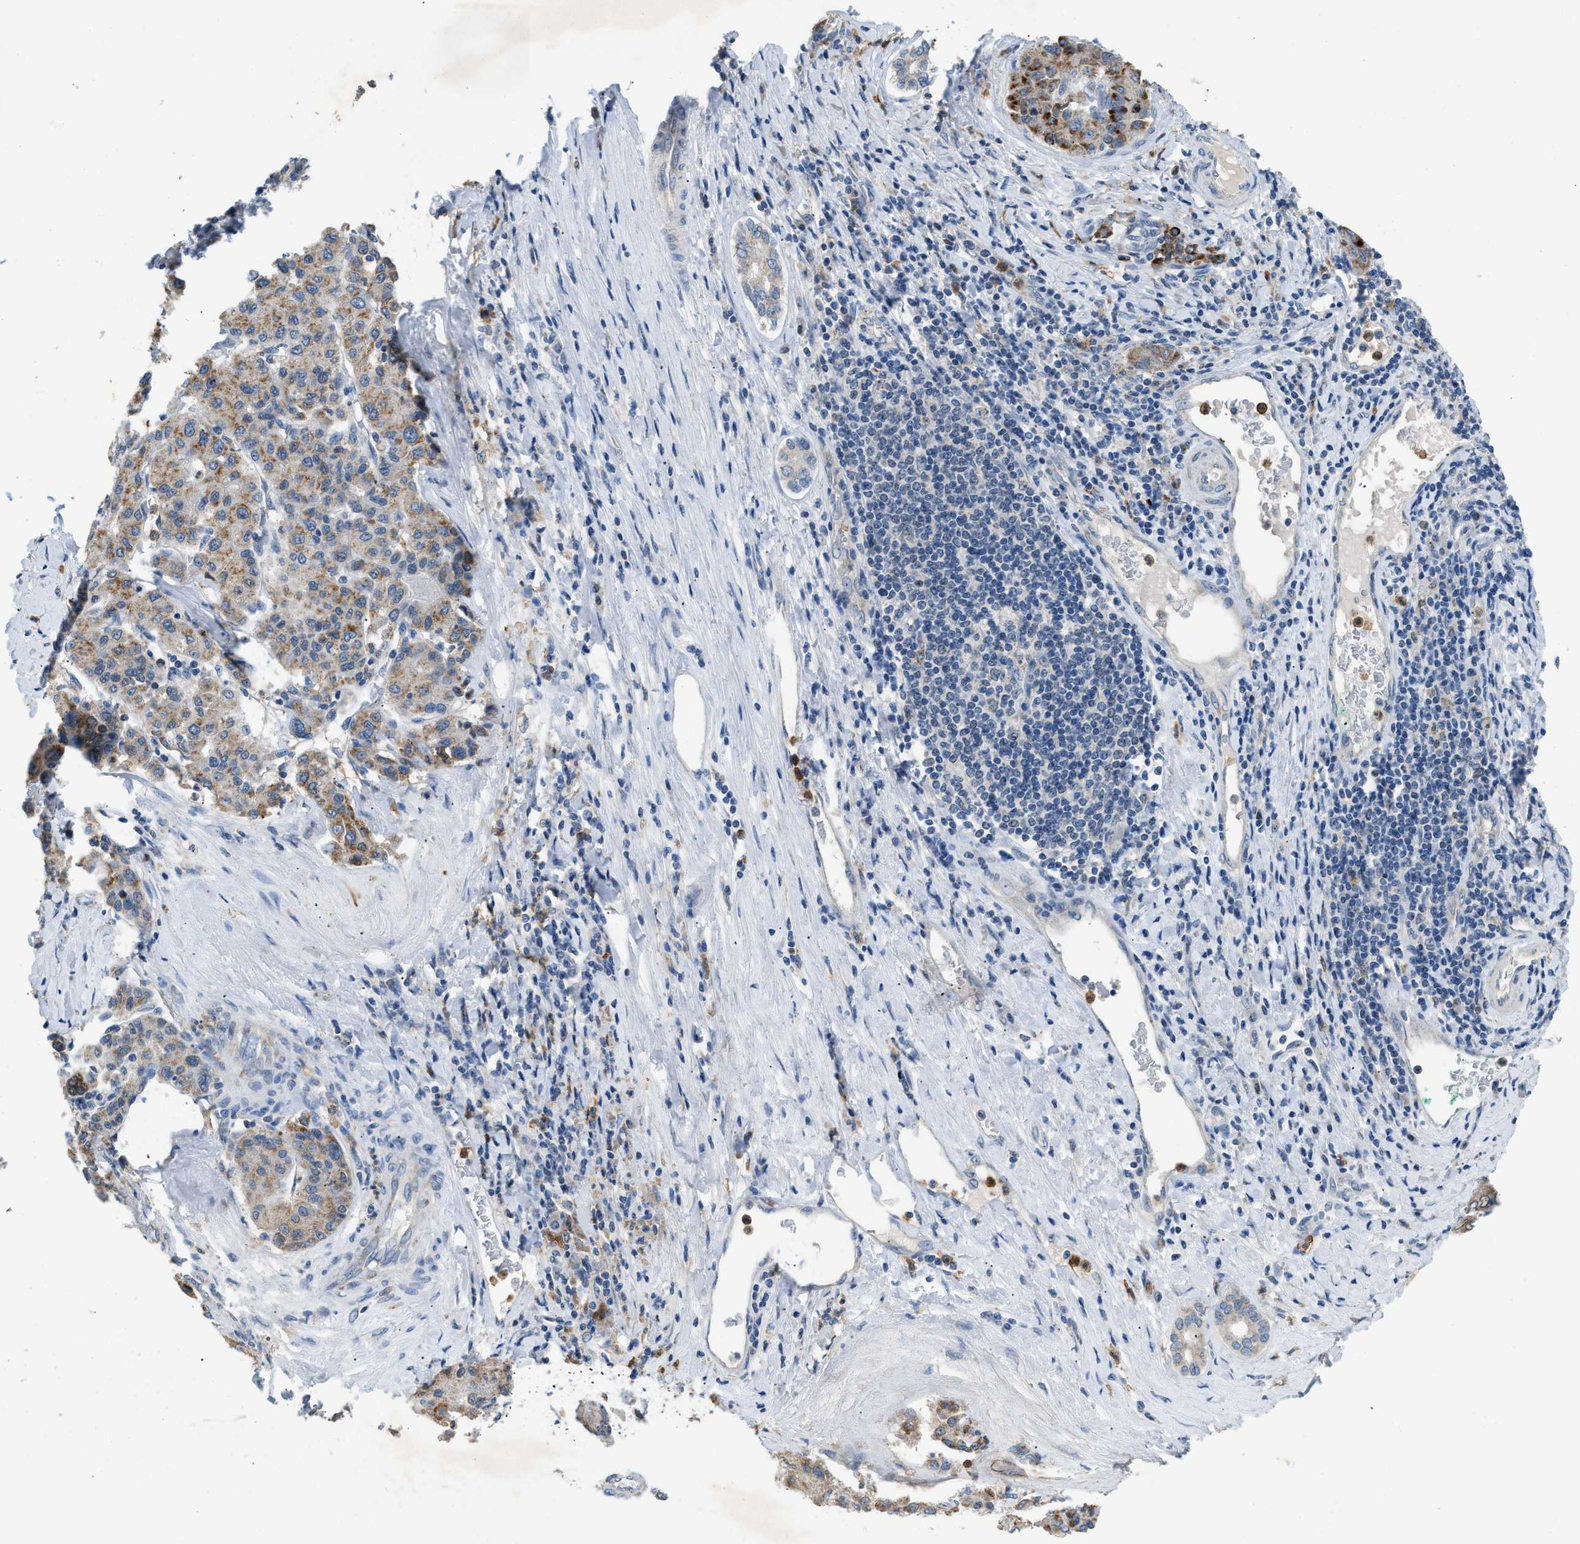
{"staining": {"intensity": "weak", "quantity": ">75%", "location": "cytoplasmic/membranous"}, "tissue": "liver cancer", "cell_type": "Tumor cells", "image_type": "cancer", "snomed": [{"axis": "morphology", "description": "Carcinoma, Hepatocellular, NOS"}, {"axis": "topography", "description": "Liver"}], "caption": "A high-resolution micrograph shows immunohistochemistry (IHC) staining of liver cancer, which reveals weak cytoplasmic/membranous staining in approximately >75% of tumor cells.", "gene": "TOMM34", "patient": {"sex": "male", "age": 65}}